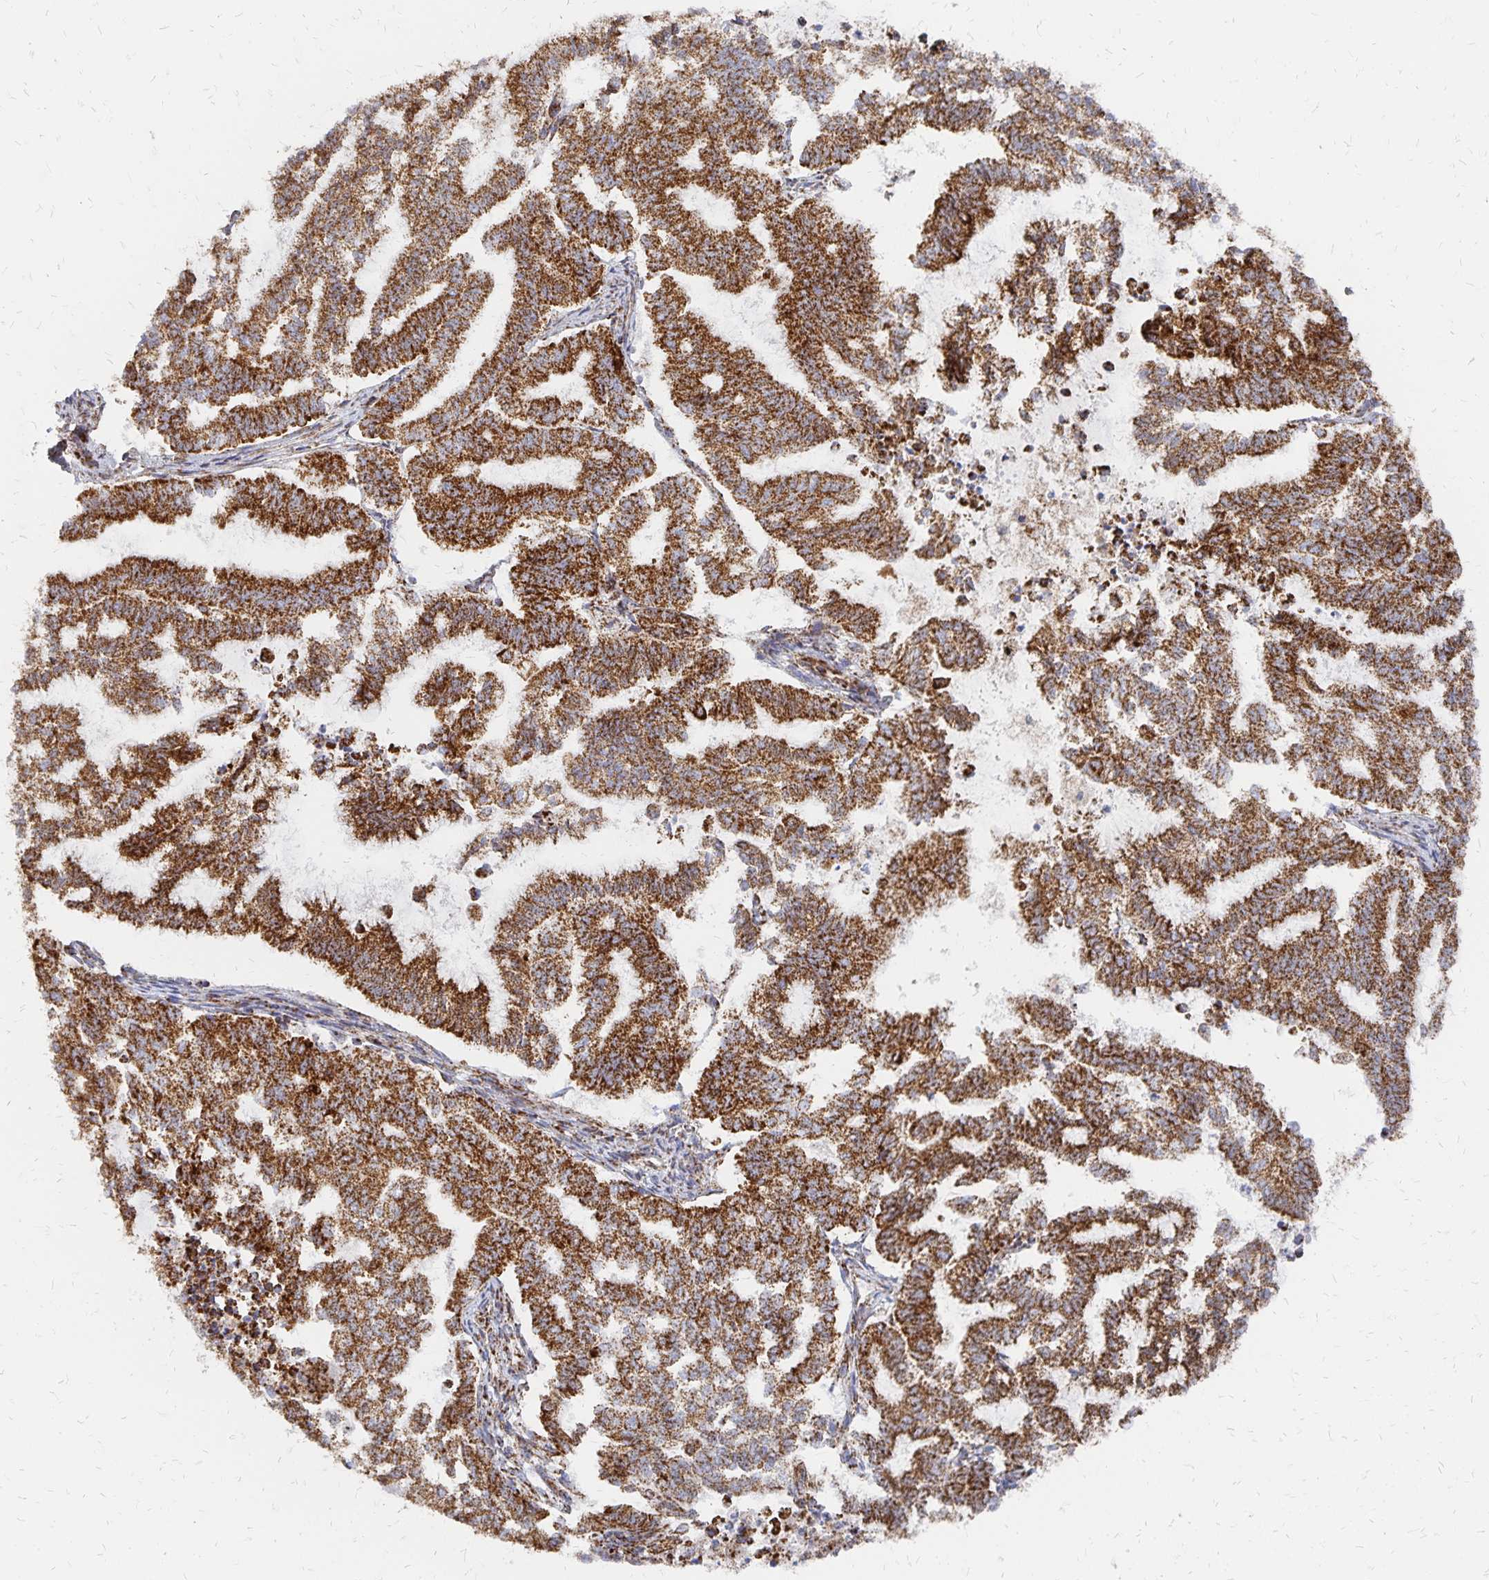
{"staining": {"intensity": "strong", "quantity": ">75%", "location": "cytoplasmic/membranous"}, "tissue": "endometrial cancer", "cell_type": "Tumor cells", "image_type": "cancer", "snomed": [{"axis": "morphology", "description": "Adenocarcinoma, NOS"}, {"axis": "topography", "description": "Endometrium"}], "caption": "Endometrial adenocarcinoma was stained to show a protein in brown. There is high levels of strong cytoplasmic/membranous positivity in approximately >75% of tumor cells.", "gene": "STOML2", "patient": {"sex": "female", "age": 79}}